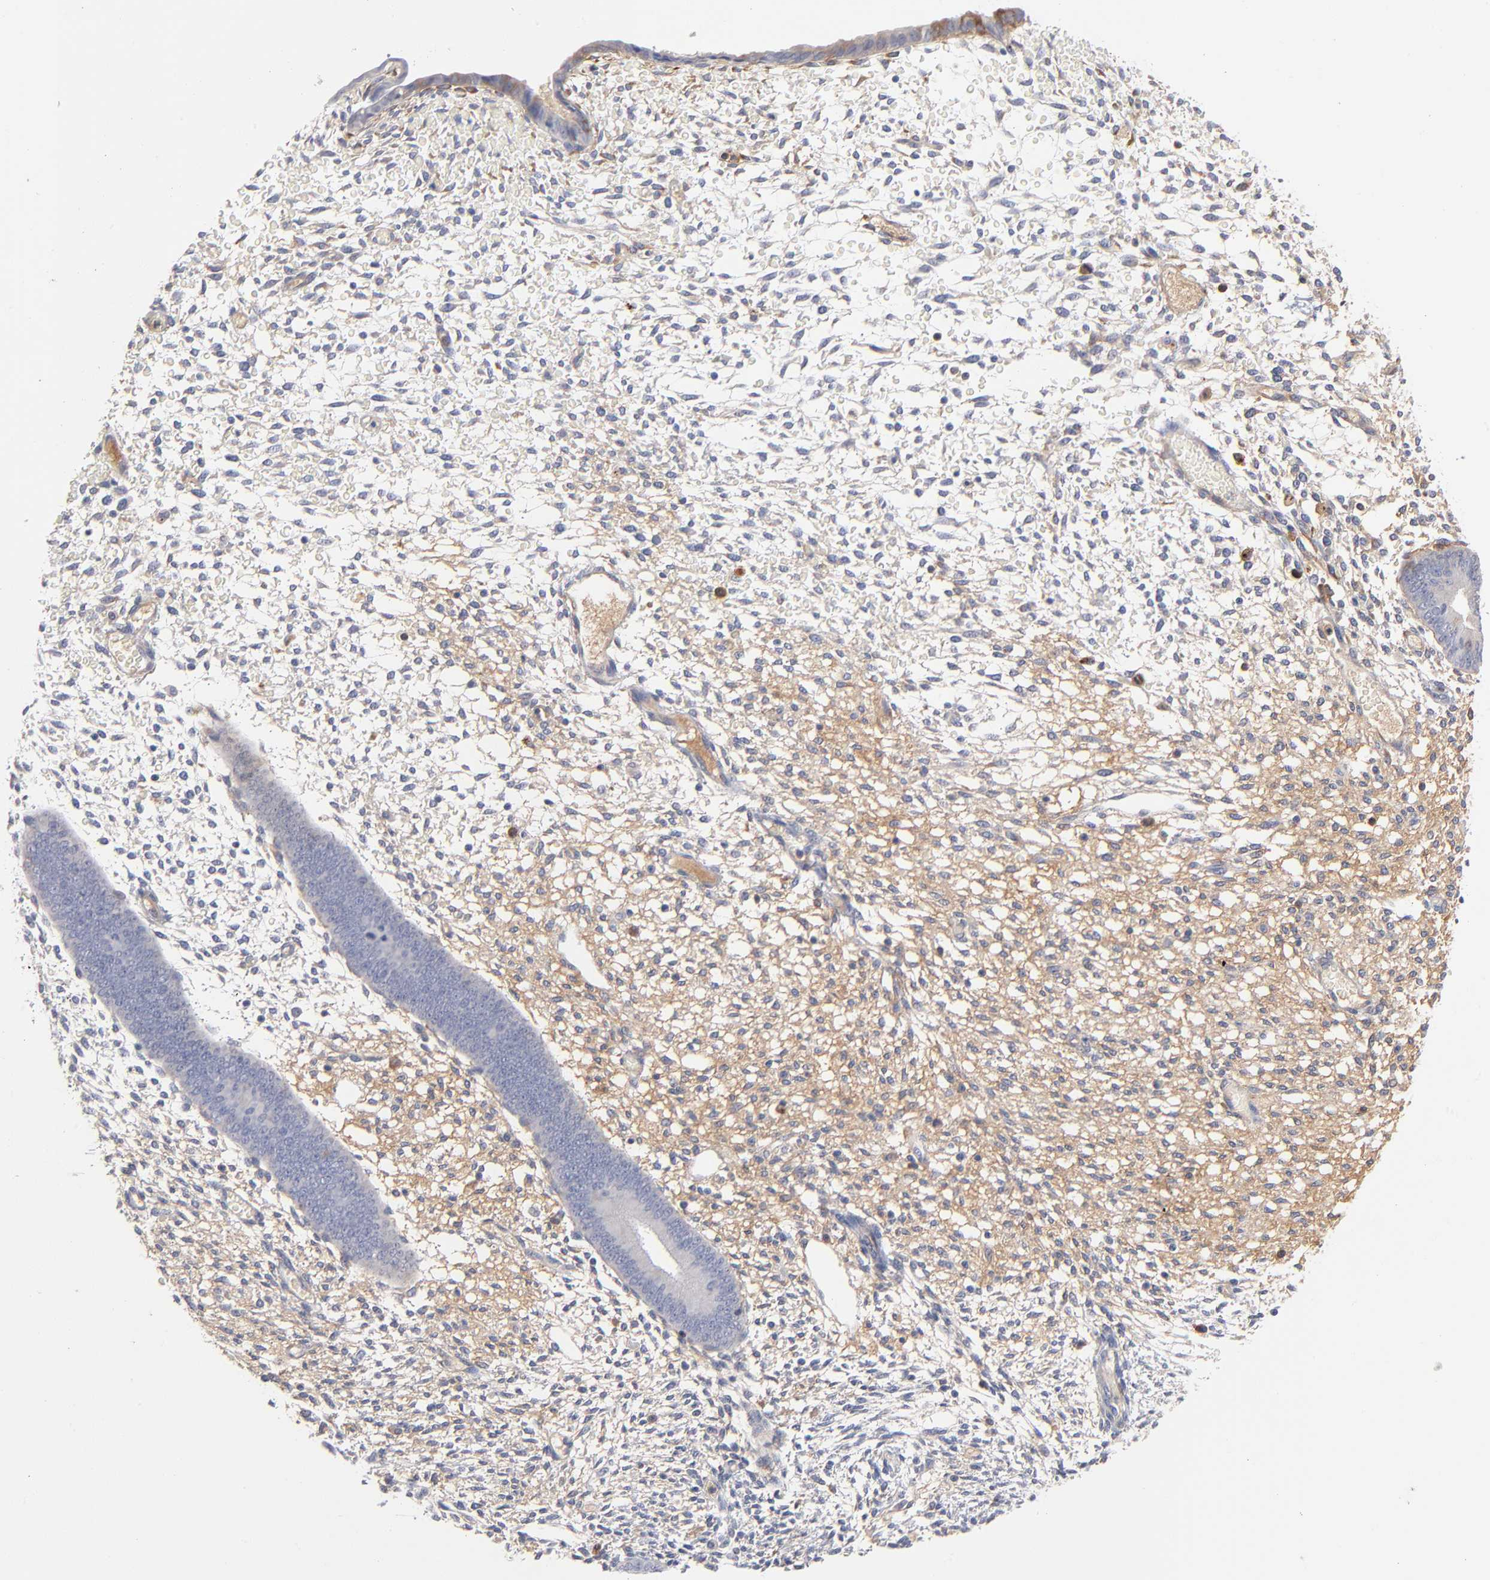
{"staining": {"intensity": "weak", "quantity": "25%-75%", "location": "cytoplasmic/membranous"}, "tissue": "endometrium", "cell_type": "Cells in endometrial stroma", "image_type": "normal", "snomed": [{"axis": "morphology", "description": "Normal tissue, NOS"}, {"axis": "topography", "description": "Endometrium"}], "caption": "Brown immunohistochemical staining in benign human endometrium displays weak cytoplasmic/membranous staining in approximately 25%-75% of cells in endometrial stroma. (IHC, brightfield microscopy, high magnification).", "gene": "F12", "patient": {"sex": "female", "age": 42}}